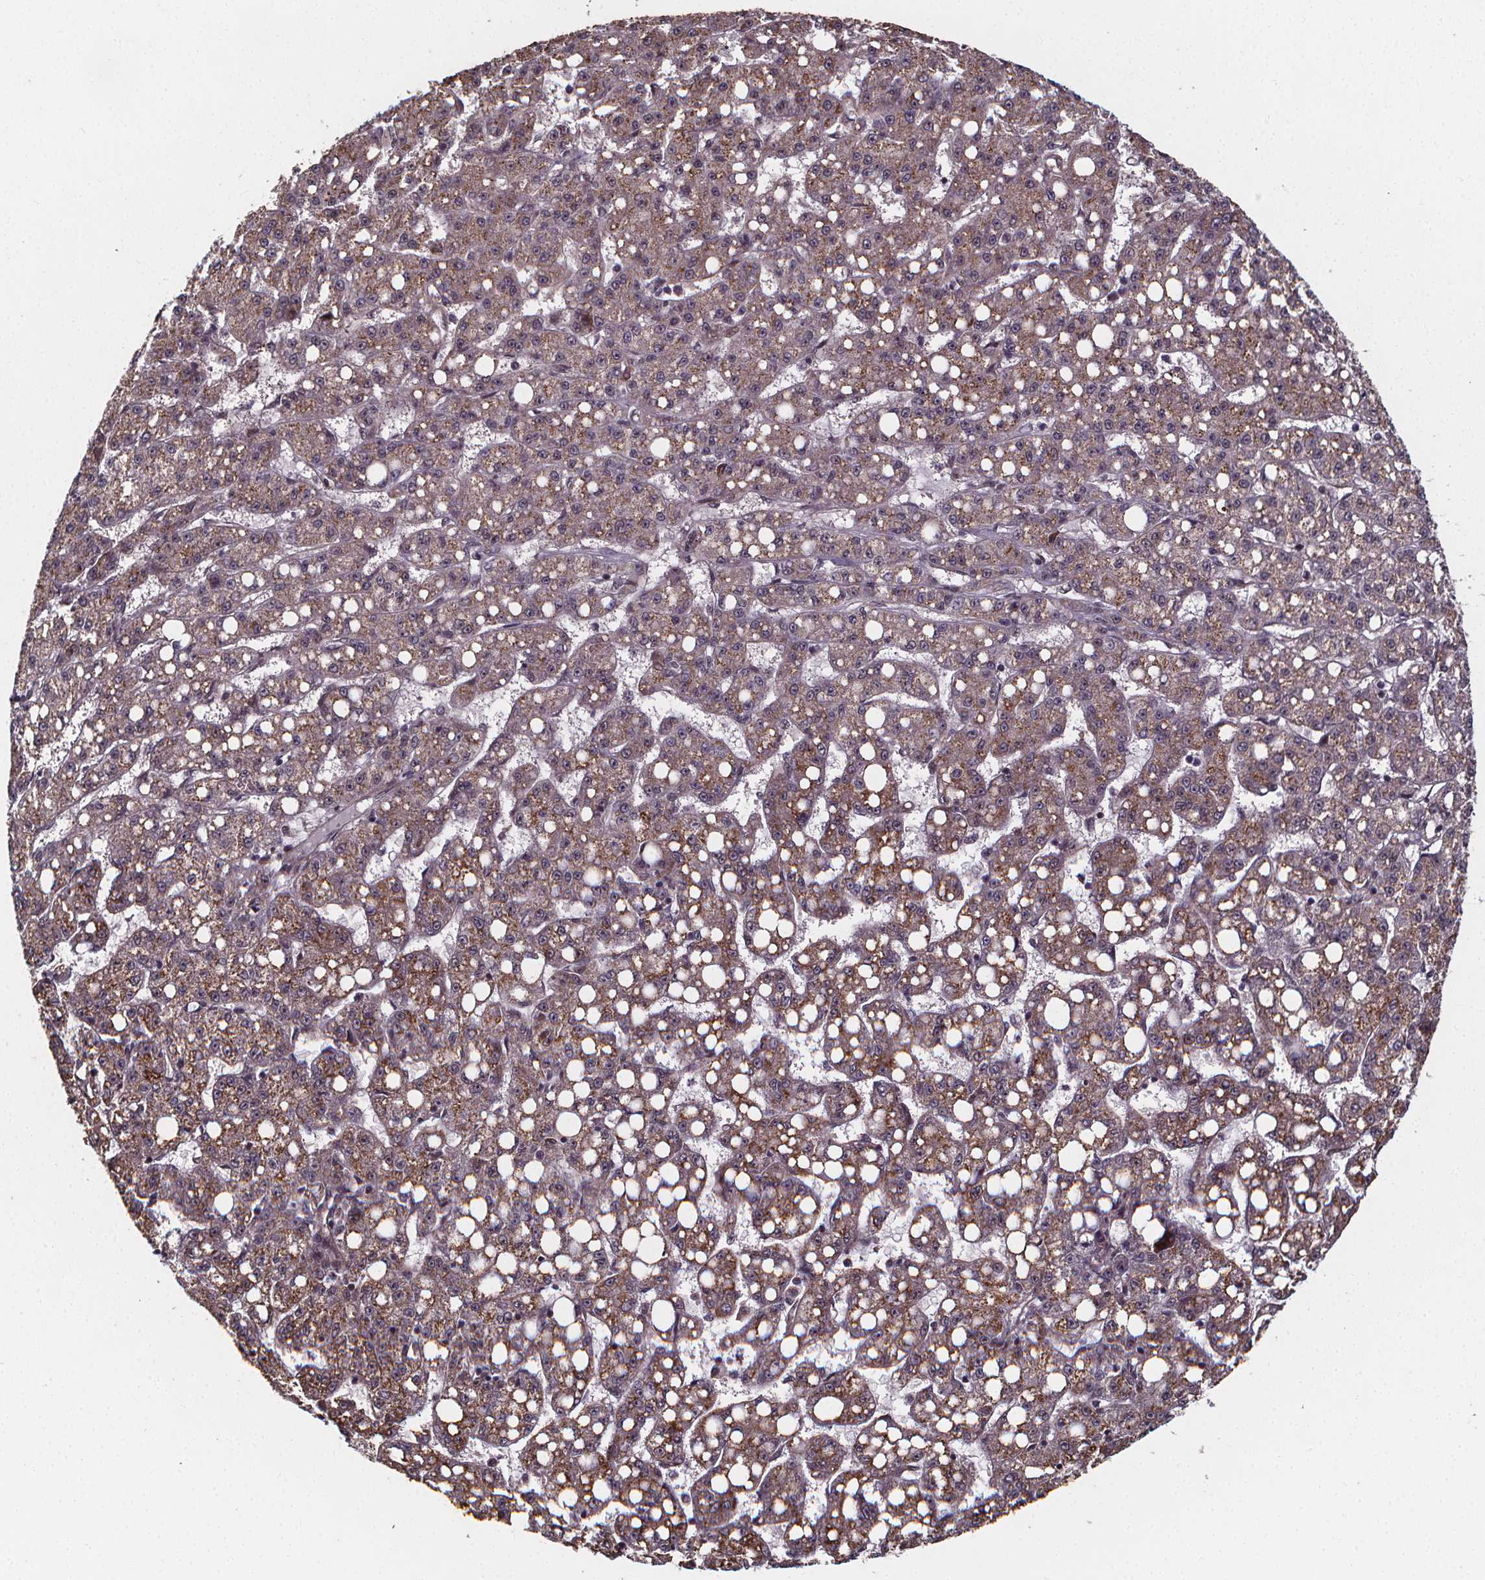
{"staining": {"intensity": "weak", "quantity": "25%-75%", "location": "cytoplasmic/membranous"}, "tissue": "liver cancer", "cell_type": "Tumor cells", "image_type": "cancer", "snomed": [{"axis": "morphology", "description": "Carcinoma, Hepatocellular, NOS"}, {"axis": "topography", "description": "Liver"}], "caption": "Liver cancer tissue demonstrates weak cytoplasmic/membranous expression in approximately 25%-75% of tumor cells", "gene": "DDIT3", "patient": {"sex": "female", "age": 65}}